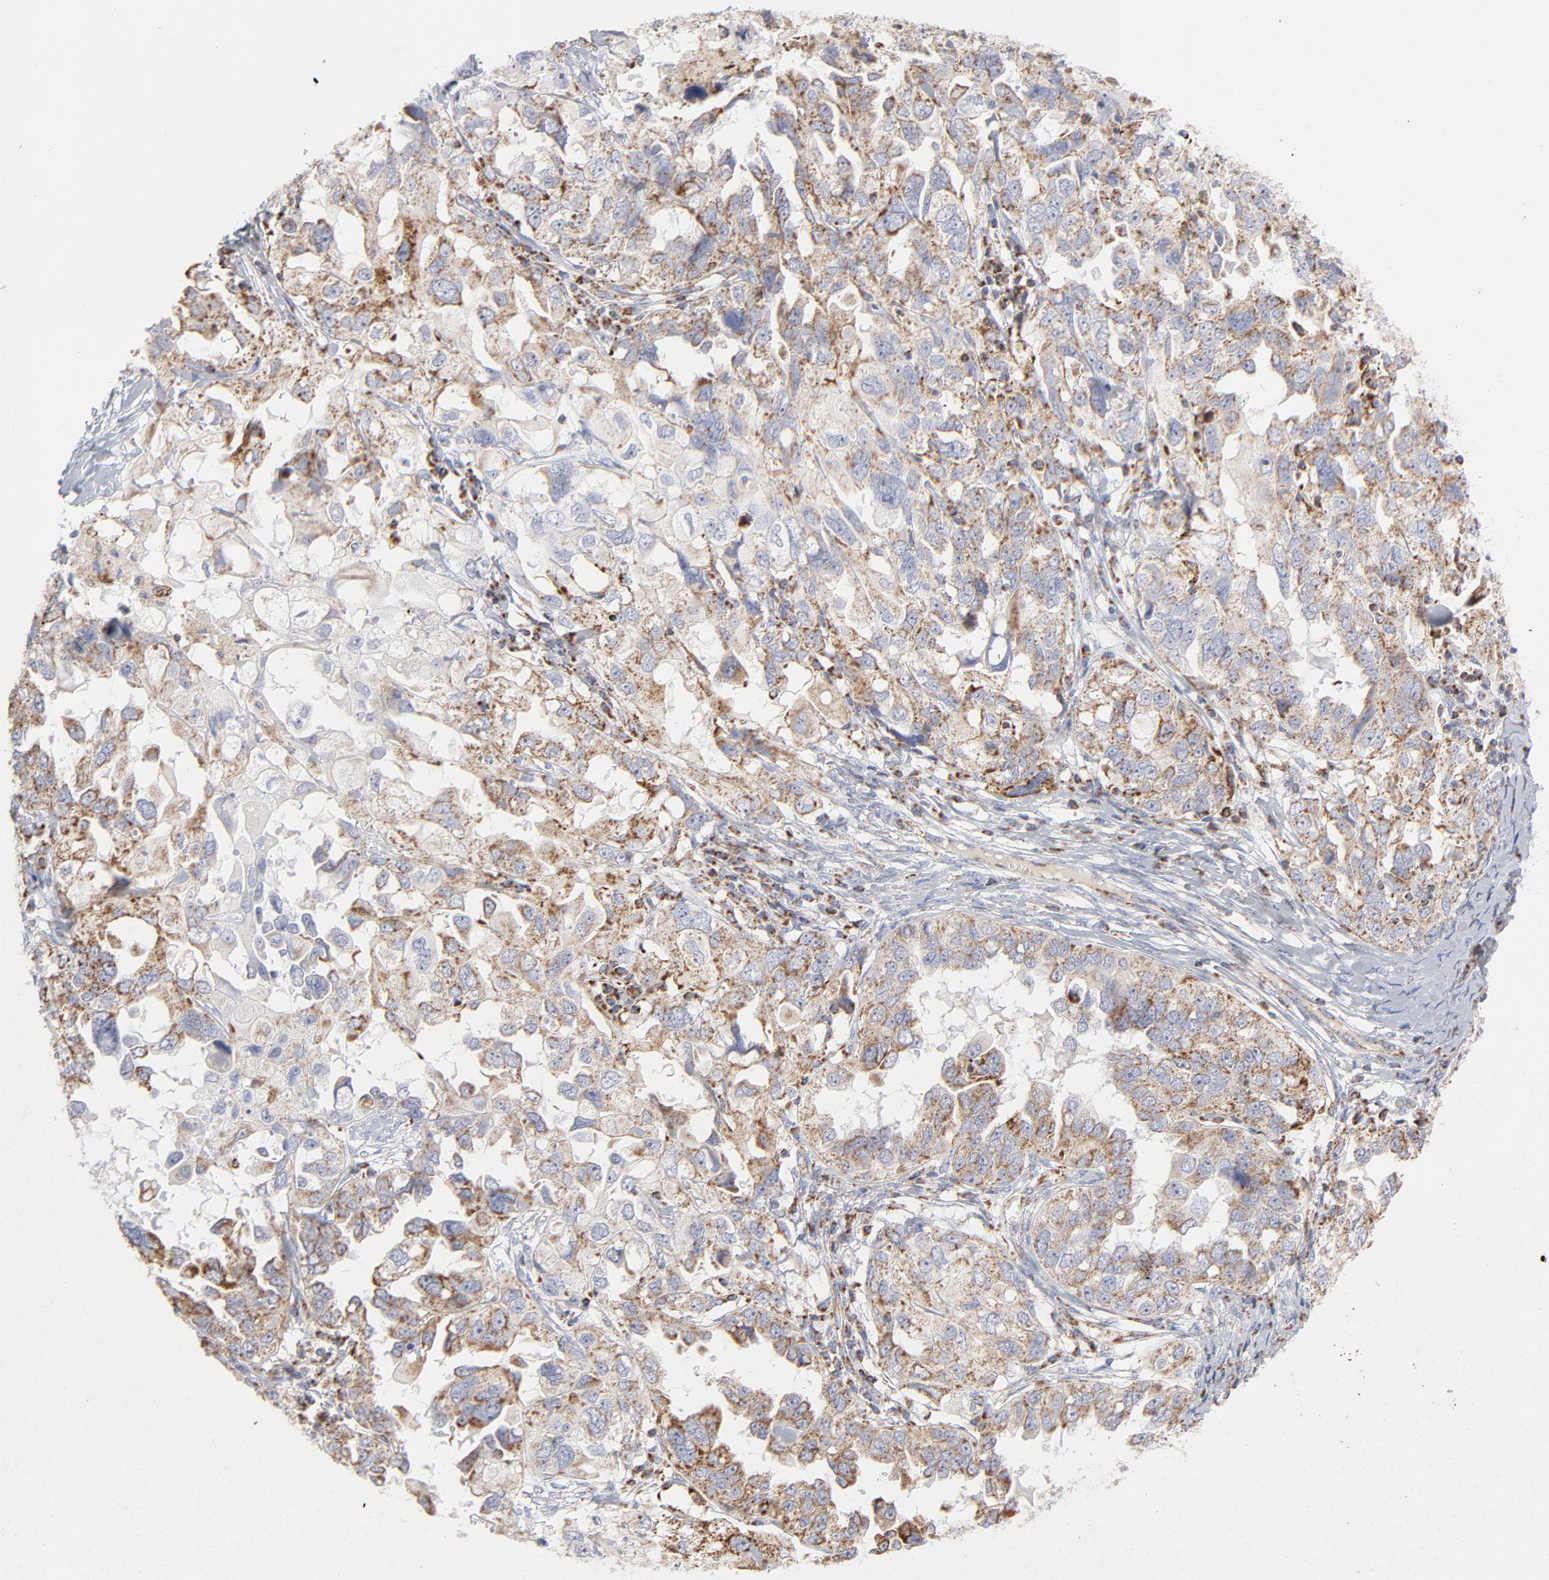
{"staining": {"intensity": "weak", "quantity": "25%-75%", "location": "cytoplasmic/membranous"}, "tissue": "ovarian cancer", "cell_type": "Tumor cells", "image_type": "cancer", "snomed": [{"axis": "morphology", "description": "Cystadenocarcinoma, serous, NOS"}, {"axis": "topography", "description": "Ovary"}], "caption": "IHC (DAB (3,3'-diaminobenzidine)) staining of human ovarian serous cystadenocarcinoma demonstrates weak cytoplasmic/membranous protein positivity in about 25%-75% of tumor cells. (Stains: DAB (3,3'-diaminobenzidine) in brown, nuclei in blue, Microscopy: brightfield microscopy at high magnification).", "gene": "ASB3", "patient": {"sex": "female", "age": 82}}